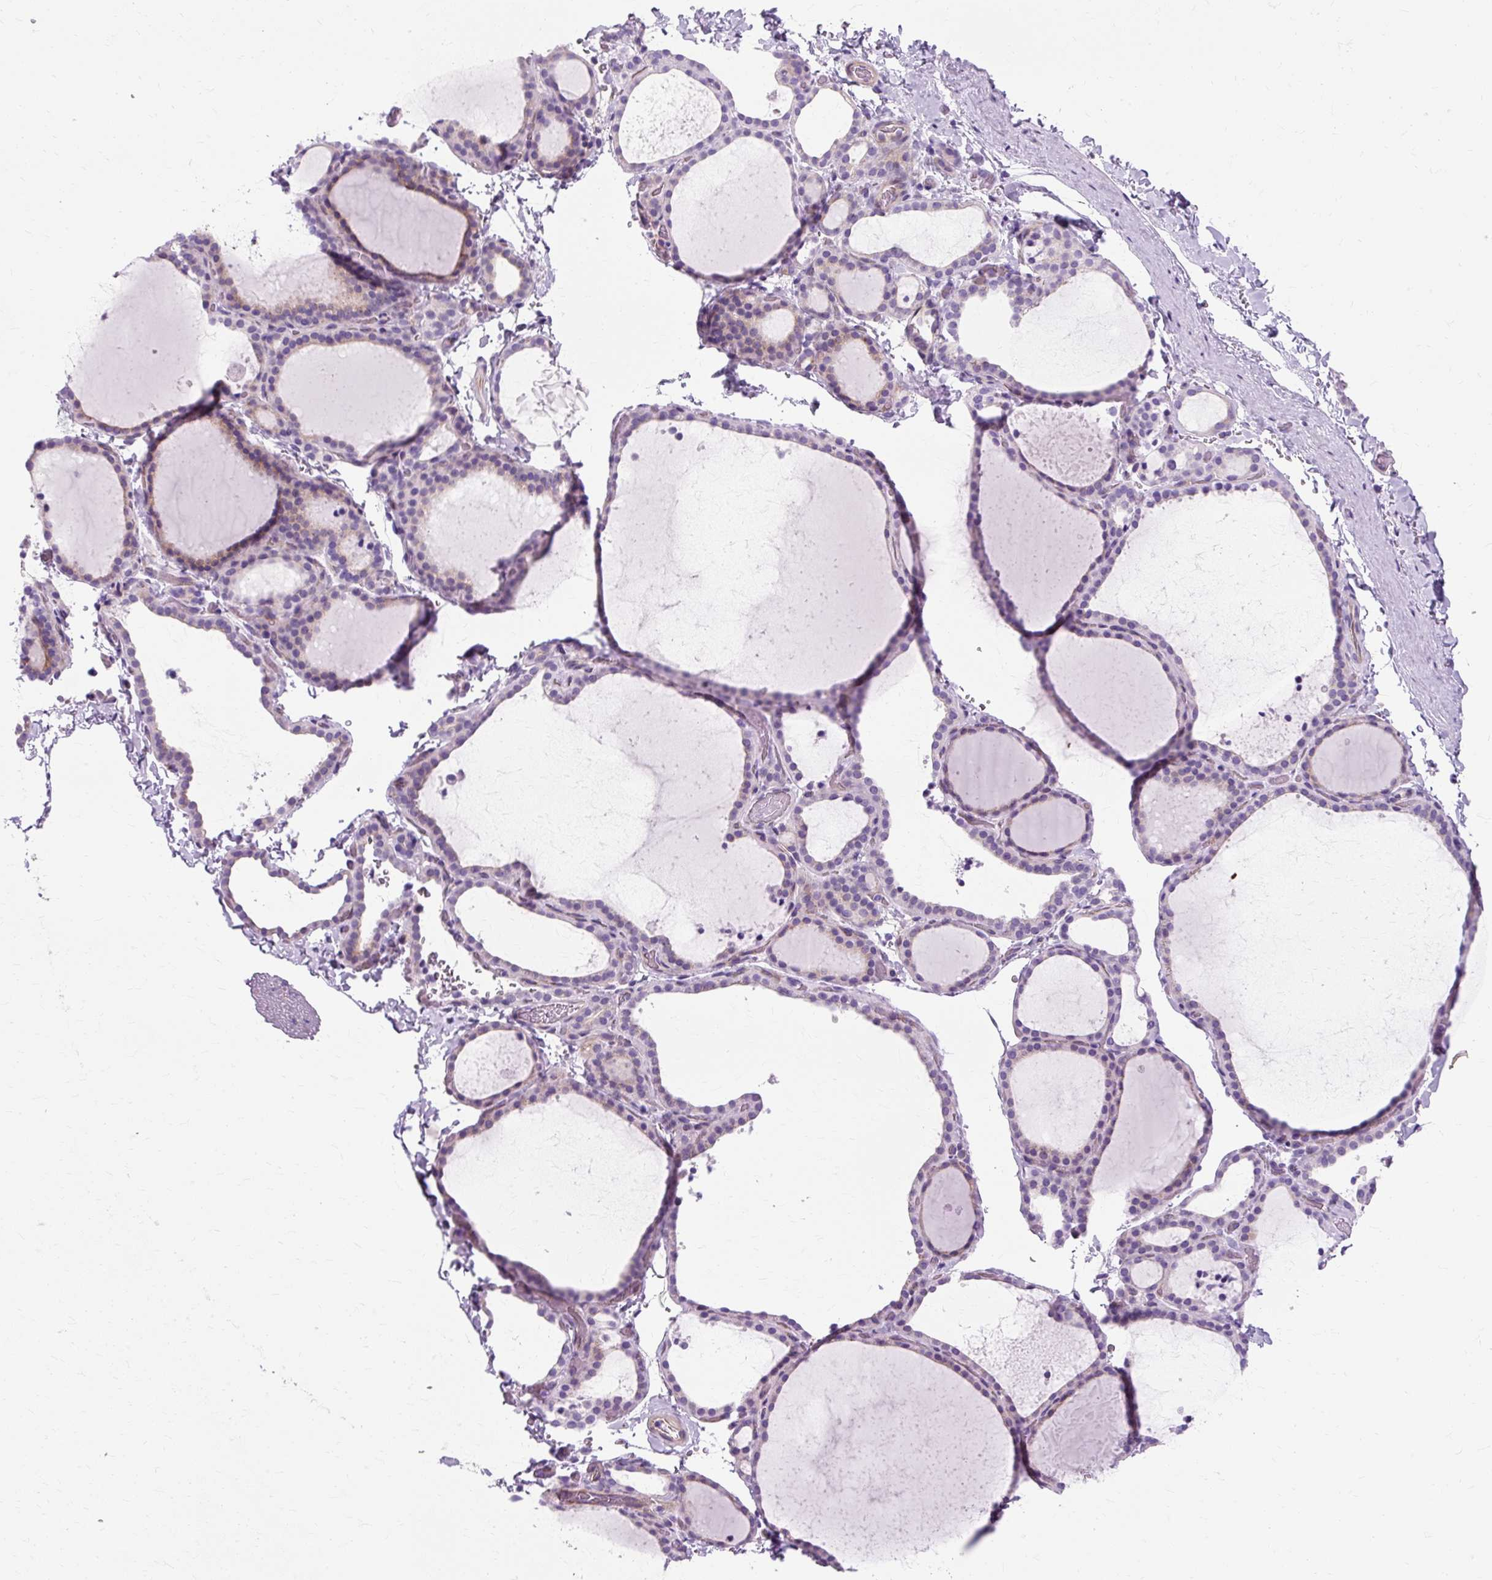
{"staining": {"intensity": "negative", "quantity": "none", "location": "none"}, "tissue": "thyroid gland", "cell_type": "Glandular cells", "image_type": "normal", "snomed": [{"axis": "morphology", "description": "Normal tissue, NOS"}, {"axis": "topography", "description": "Thyroid gland"}], "caption": "This is an IHC micrograph of normal thyroid gland. There is no positivity in glandular cells.", "gene": "TMEM89", "patient": {"sex": "female", "age": 22}}